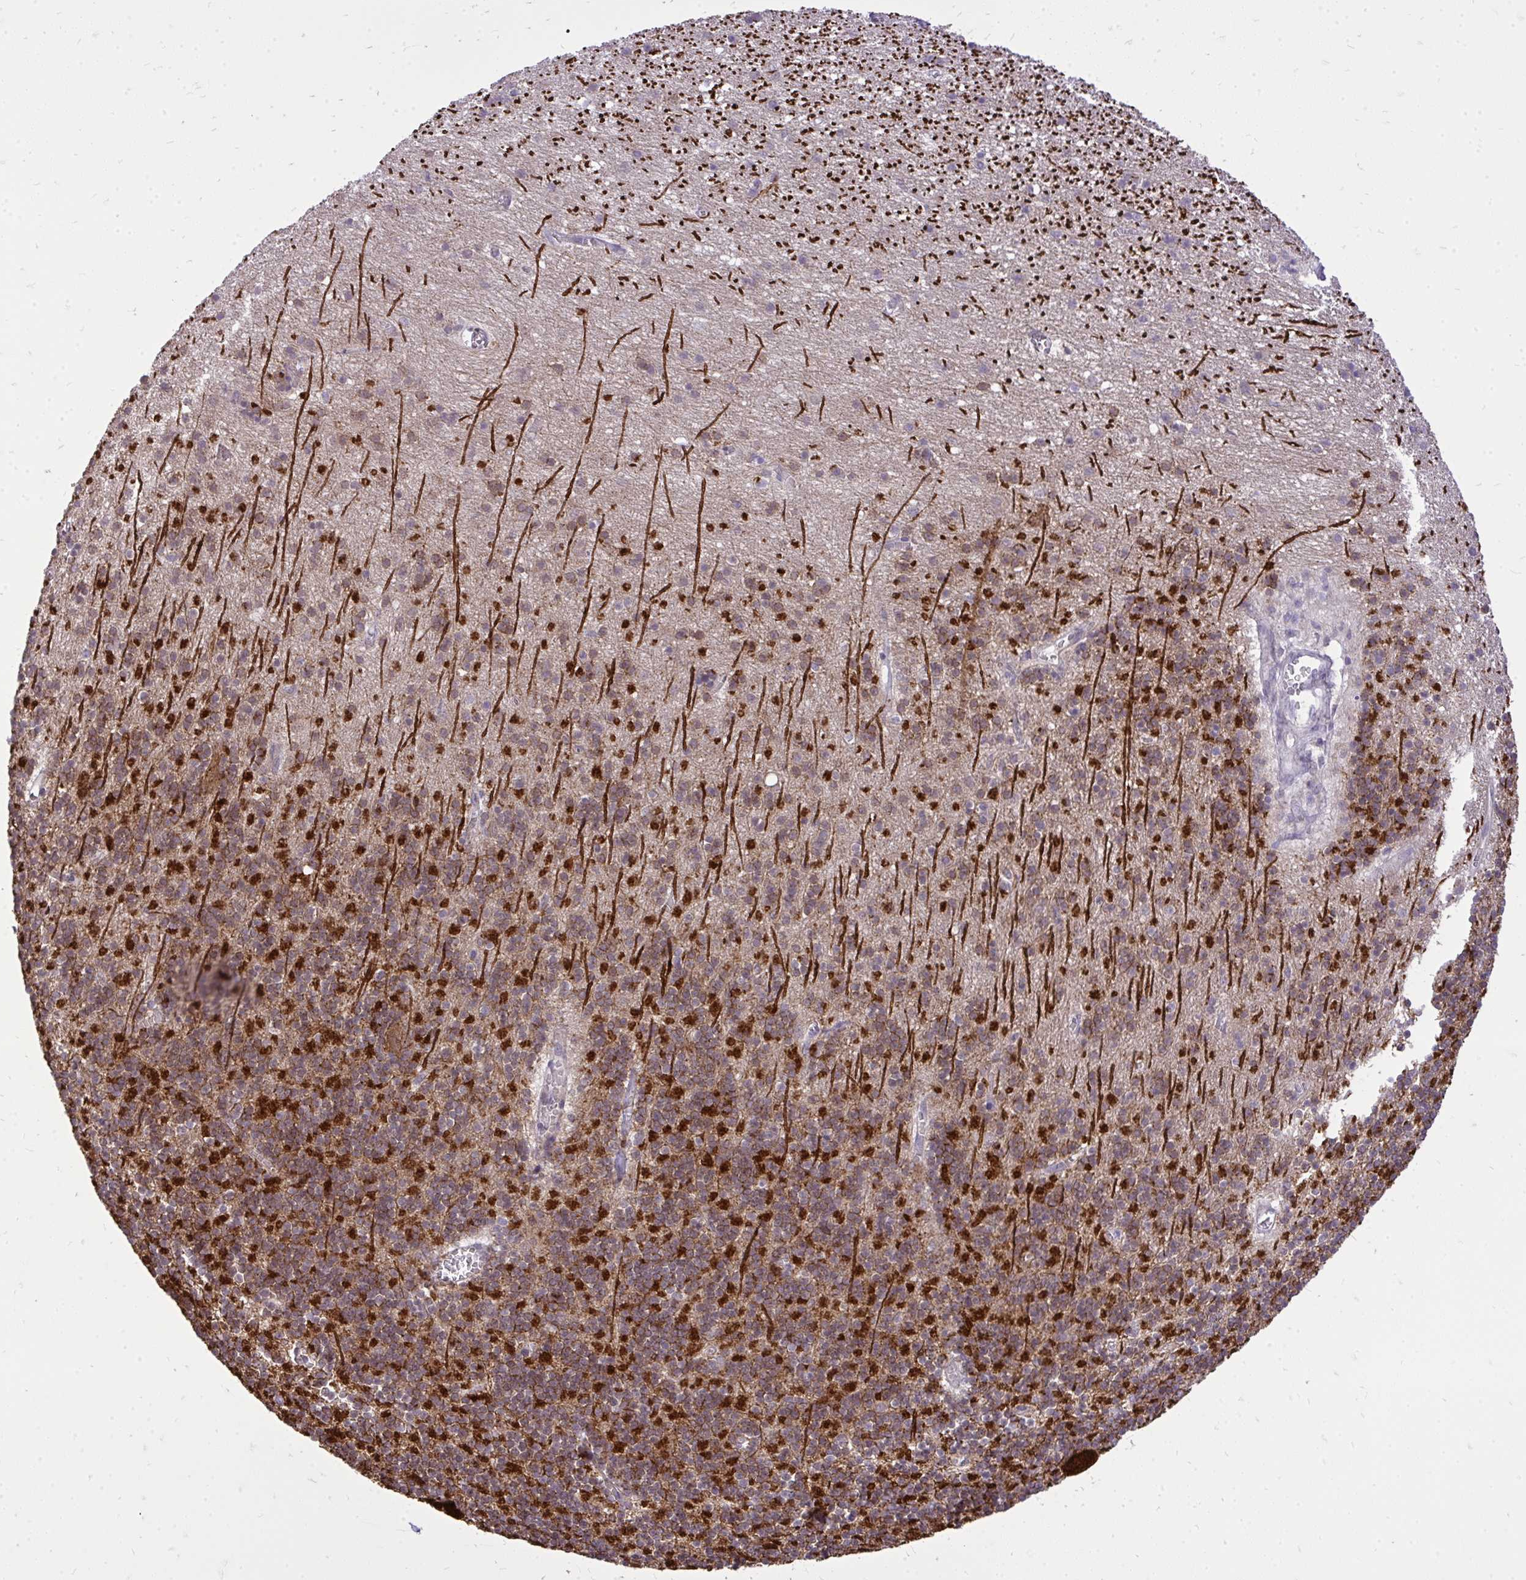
{"staining": {"intensity": "strong", "quantity": ">75%", "location": "cytoplasmic/membranous"}, "tissue": "cerebellum", "cell_type": "Cells in granular layer", "image_type": "normal", "snomed": [{"axis": "morphology", "description": "Normal tissue, NOS"}, {"axis": "topography", "description": "Cerebellum"}], "caption": "The micrograph displays a brown stain indicating the presence of a protein in the cytoplasmic/membranous of cells in granular layer in cerebellum.", "gene": "SPTBN2", "patient": {"sex": "male", "age": 54}}